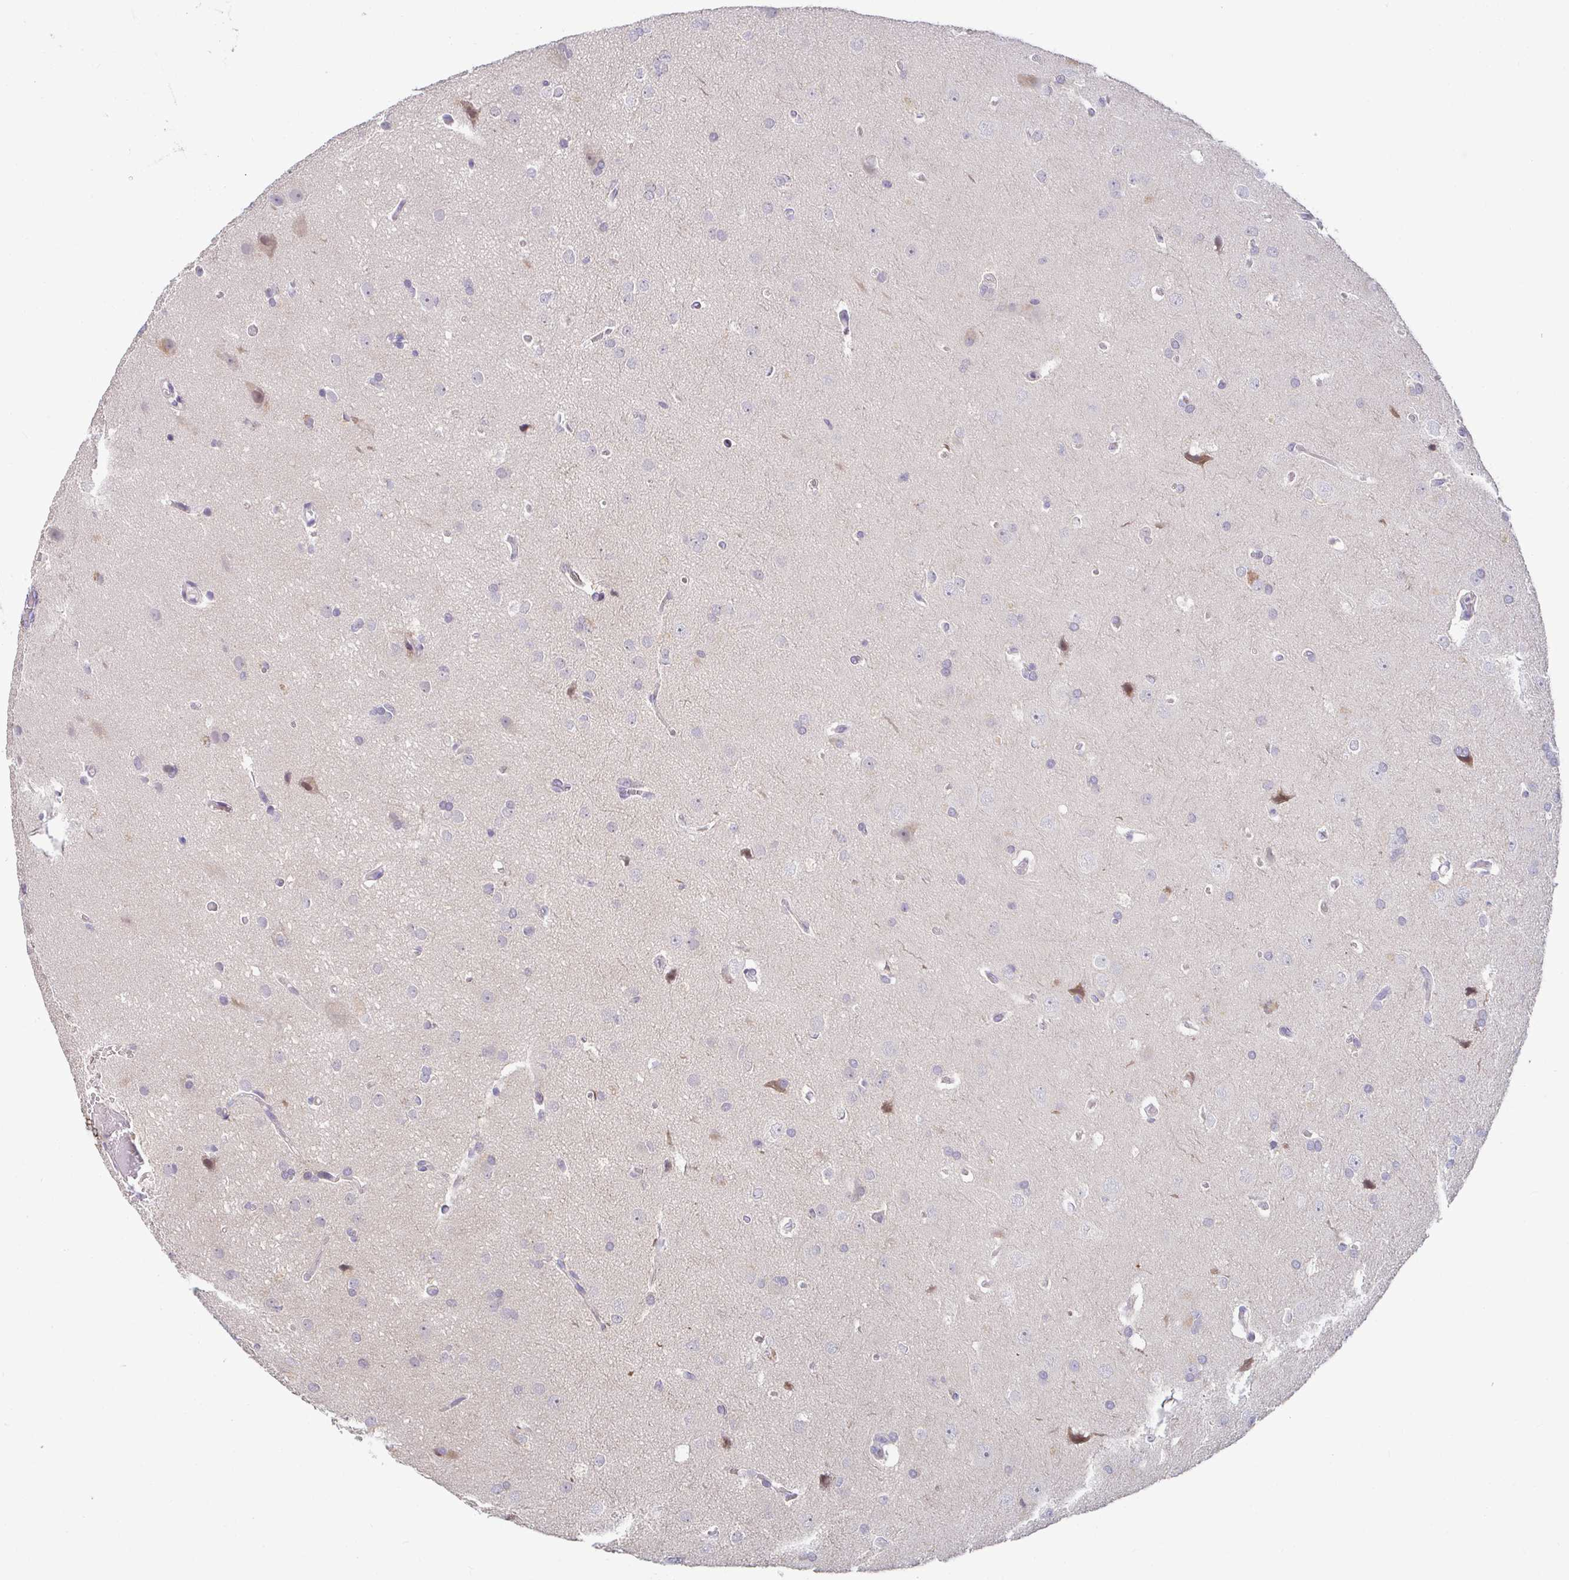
{"staining": {"intensity": "negative", "quantity": "none", "location": "none"}, "tissue": "glioma", "cell_type": "Tumor cells", "image_type": "cancer", "snomed": [{"axis": "morphology", "description": "Glioma, malignant, Low grade"}, {"axis": "topography", "description": "Brain"}], "caption": "This is a image of IHC staining of glioma, which shows no expression in tumor cells. (DAB immunohistochemistry, high magnification).", "gene": "GSTM1", "patient": {"sex": "female", "age": 34}}